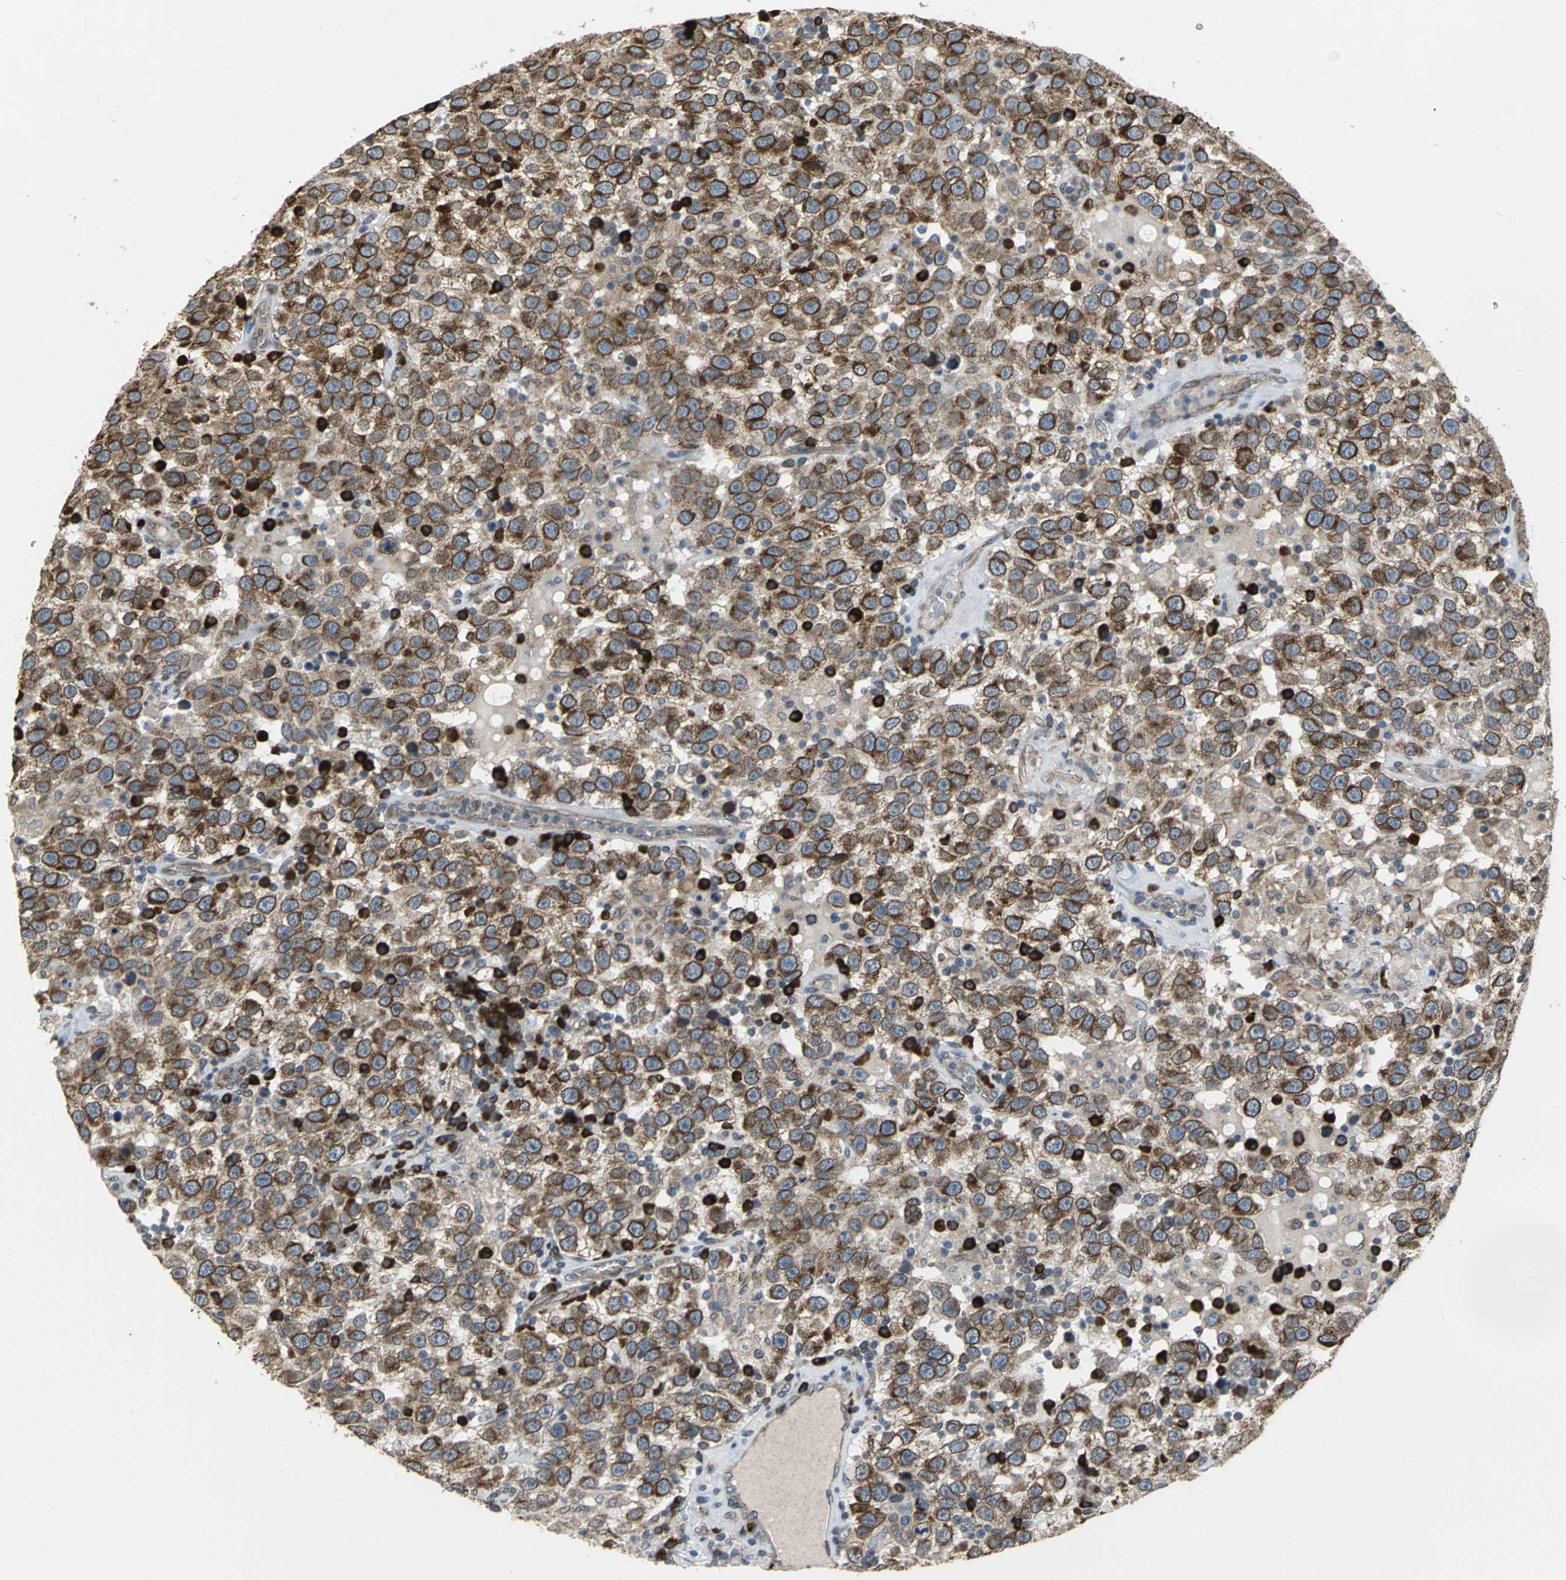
{"staining": {"intensity": "moderate", "quantity": "25%-75%", "location": "cytoplasmic/membranous"}, "tissue": "testis cancer", "cell_type": "Tumor cells", "image_type": "cancer", "snomed": [{"axis": "morphology", "description": "Seminoma, NOS"}, {"axis": "topography", "description": "Testis"}], "caption": "A medium amount of moderate cytoplasmic/membranous positivity is identified in about 25%-75% of tumor cells in testis seminoma tissue.", "gene": "SYVN1", "patient": {"sex": "male", "age": 41}}